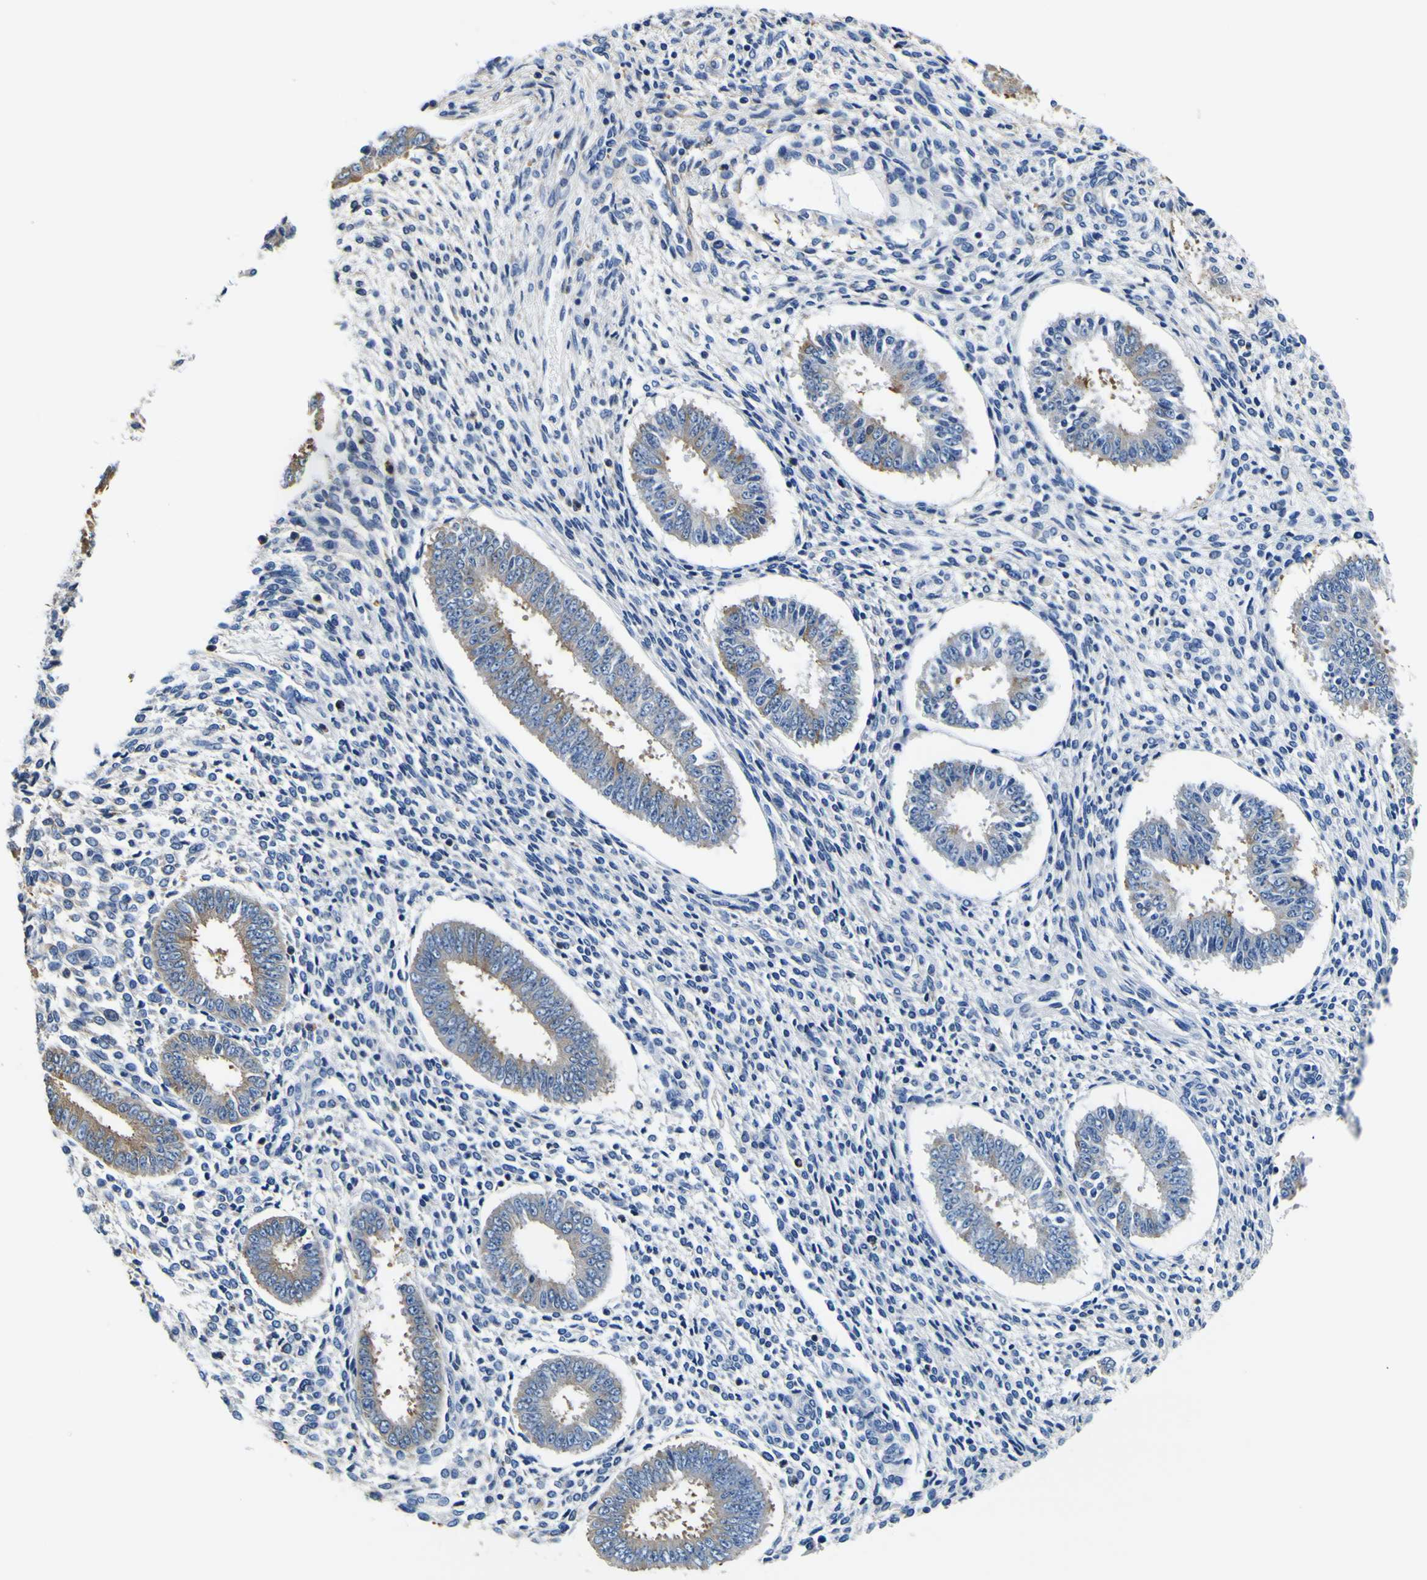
{"staining": {"intensity": "negative", "quantity": "none", "location": "none"}, "tissue": "endometrium", "cell_type": "Cells in endometrial stroma", "image_type": "normal", "snomed": [{"axis": "morphology", "description": "Normal tissue, NOS"}, {"axis": "topography", "description": "Endometrium"}], "caption": "This is a image of IHC staining of benign endometrium, which shows no expression in cells in endometrial stroma.", "gene": "TUBA1B", "patient": {"sex": "female", "age": 35}}